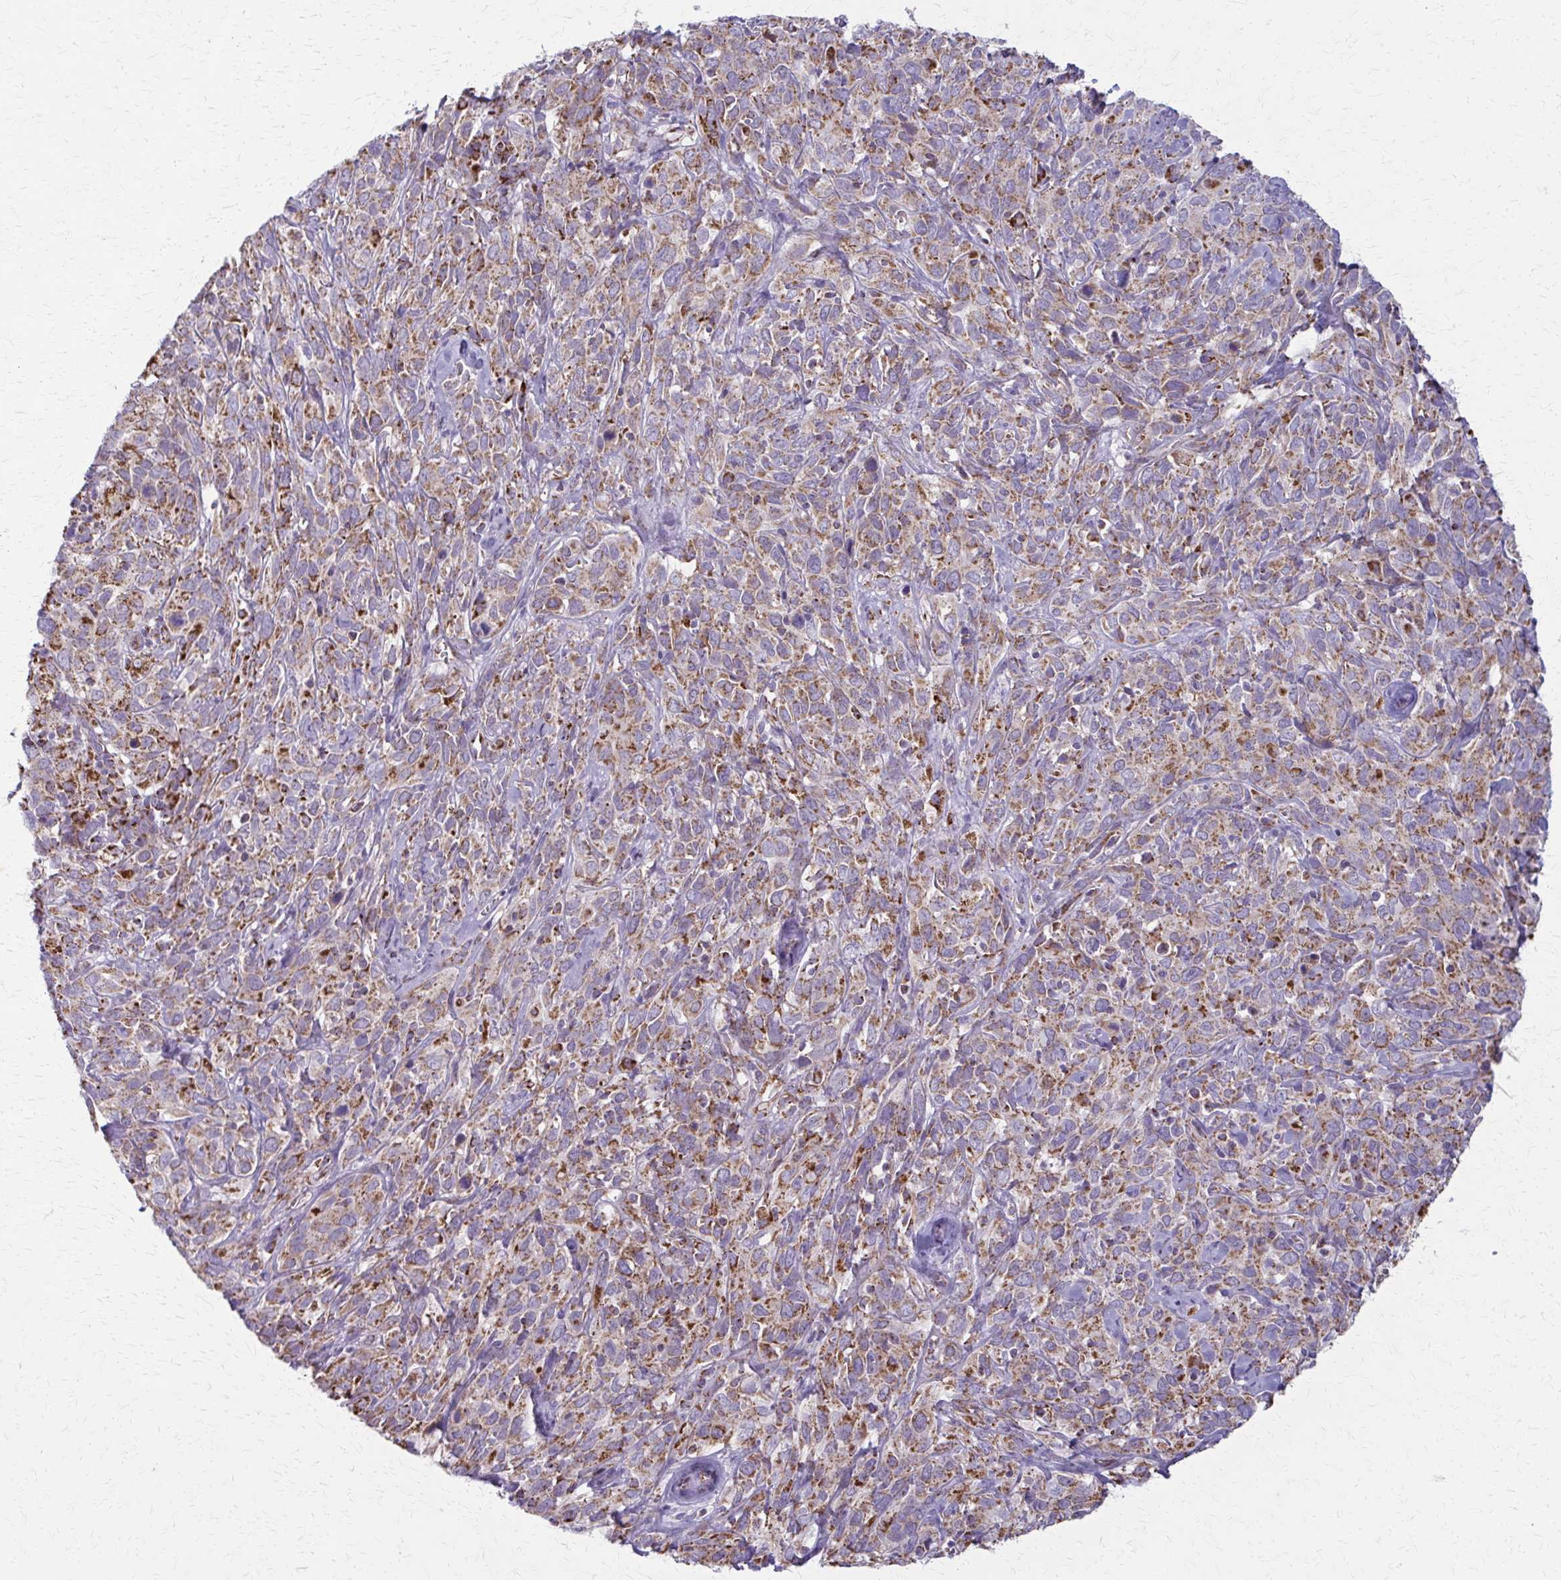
{"staining": {"intensity": "moderate", "quantity": ">75%", "location": "cytoplasmic/membranous"}, "tissue": "cervical cancer", "cell_type": "Tumor cells", "image_type": "cancer", "snomed": [{"axis": "morphology", "description": "Normal tissue, NOS"}, {"axis": "morphology", "description": "Squamous cell carcinoma, NOS"}, {"axis": "topography", "description": "Cervix"}], "caption": "Immunohistochemical staining of human squamous cell carcinoma (cervical) reveals medium levels of moderate cytoplasmic/membranous expression in approximately >75% of tumor cells. The protein of interest is stained brown, and the nuclei are stained in blue (DAB IHC with brightfield microscopy, high magnification).", "gene": "TVP23A", "patient": {"sex": "female", "age": 51}}